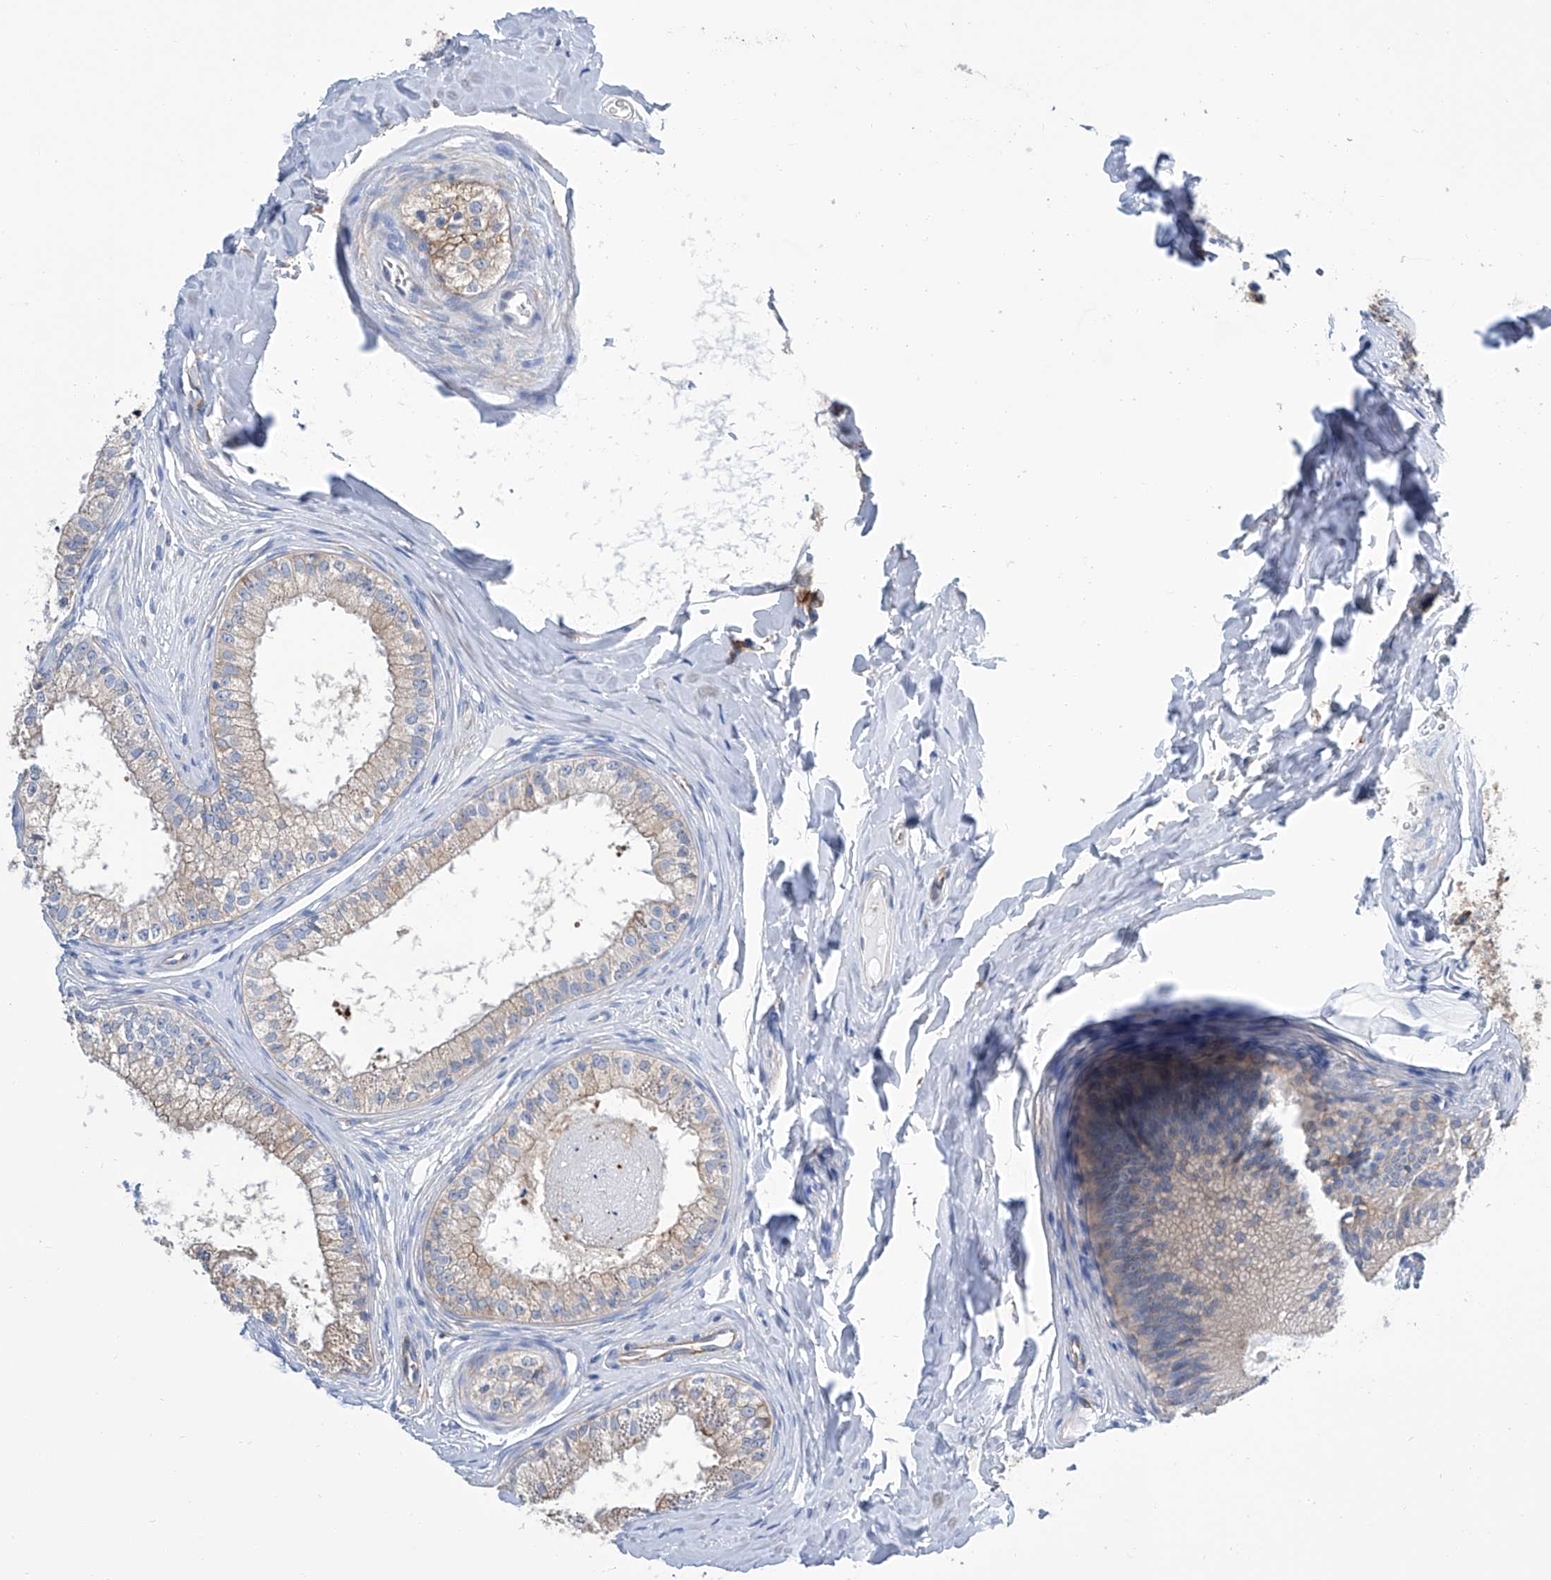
{"staining": {"intensity": "weak", "quantity": "<25%", "location": "cytoplasmic/membranous"}, "tissue": "epididymis", "cell_type": "Glandular cells", "image_type": "normal", "snomed": [{"axis": "morphology", "description": "Normal tissue, NOS"}, {"axis": "topography", "description": "Epididymis"}], "caption": "This histopathology image is of benign epididymis stained with immunohistochemistry (IHC) to label a protein in brown with the nuclei are counter-stained blue. There is no positivity in glandular cells.", "gene": "GPT", "patient": {"sex": "male", "age": 29}}